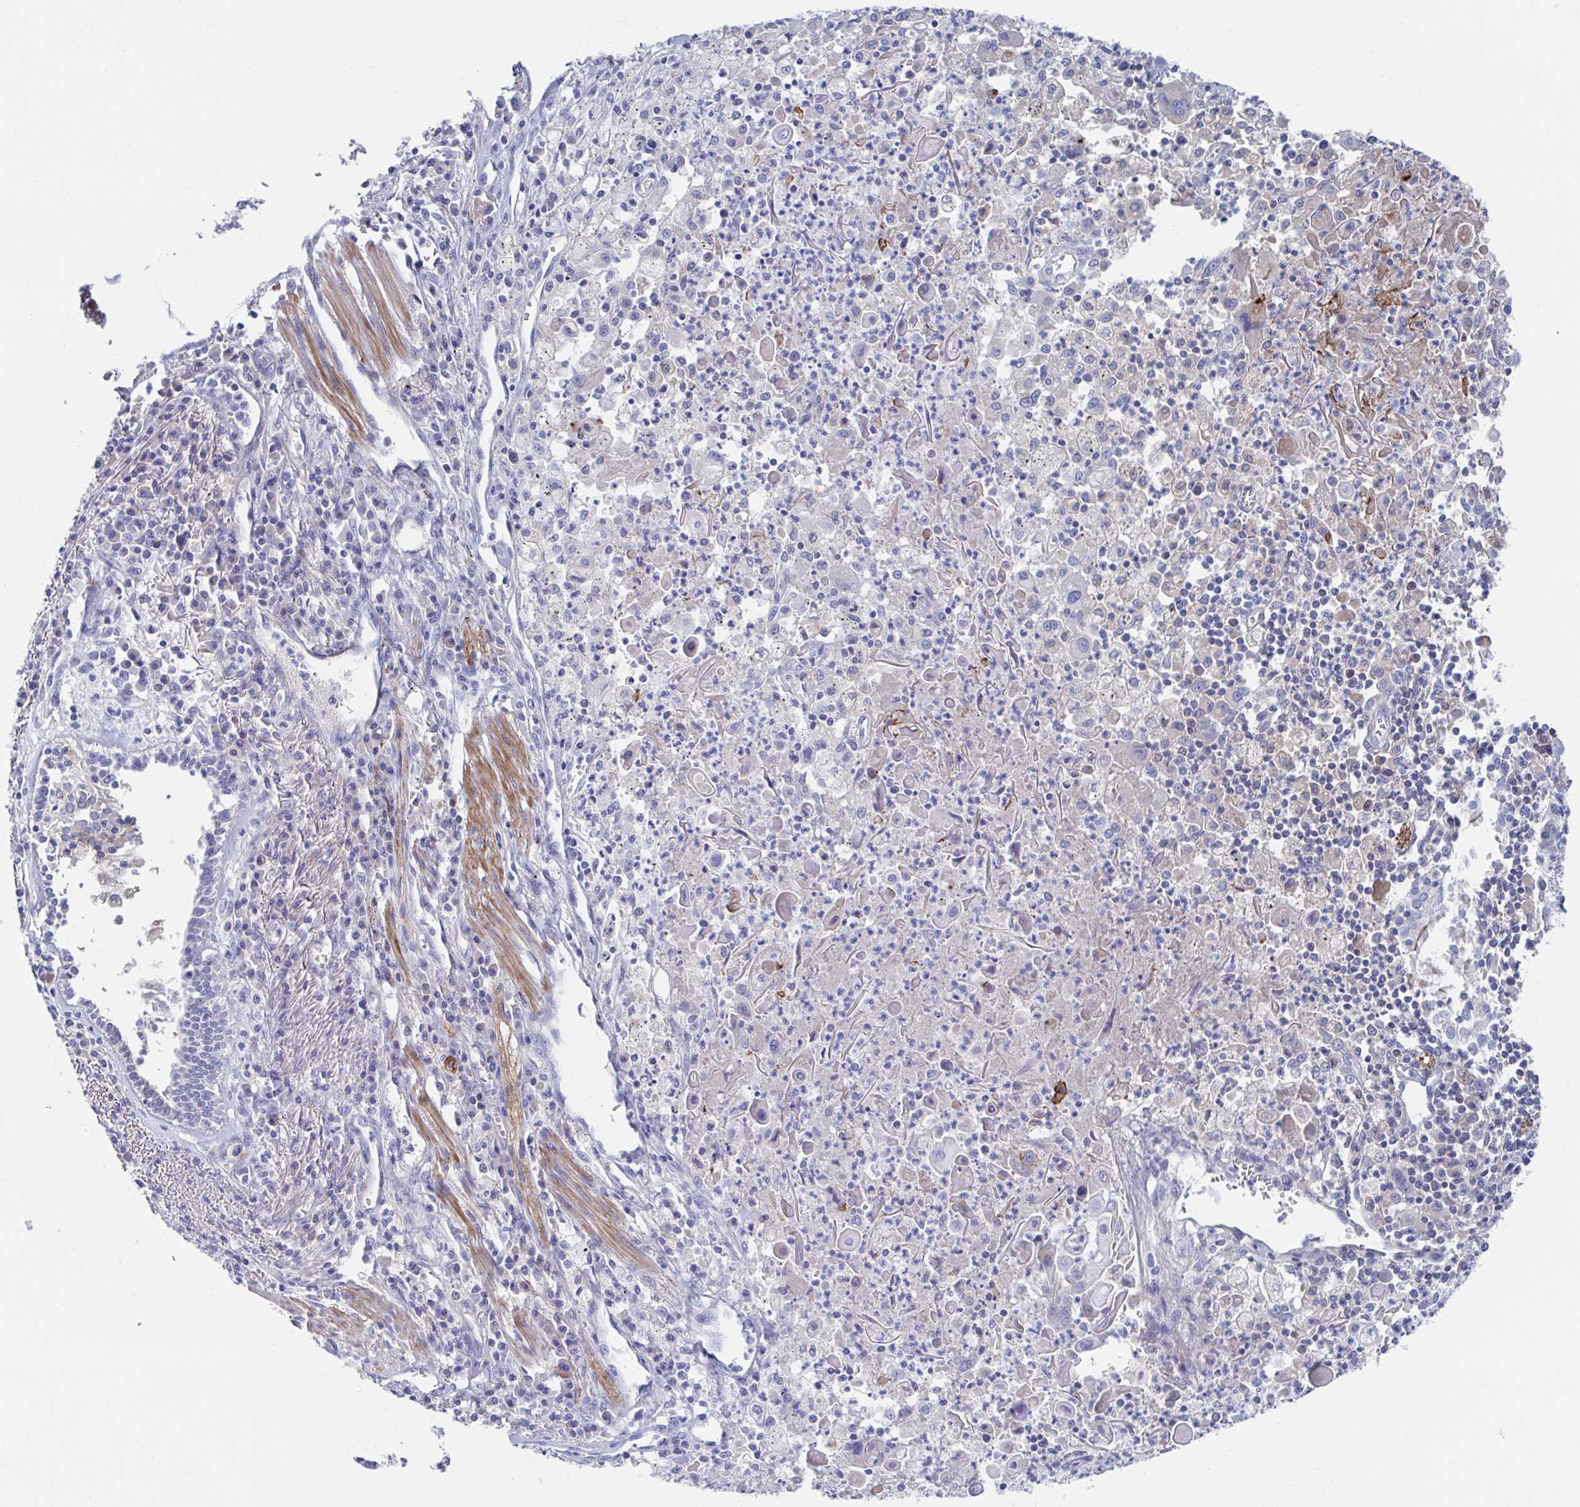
{"staining": {"intensity": "negative", "quantity": "none", "location": "none"}, "tissue": "lung cancer", "cell_type": "Tumor cells", "image_type": "cancer", "snomed": [{"axis": "morphology", "description": "Squamous cell carcinoma, NOS"}, {"axis": "morphology", "description": "Squamous cell carcinoma, metastatic, NOS"}, {"axis": "topography", "description": "Lung"}, {"axis": "topography", "description": "Pleura, NOS"}], "caption": "A high-resolution image shows IHC staining of squamous cell carcinoma (lung), which shows no significant staining in tumor cells.", "gene": "CDH2", "patient": {"sex": "male", "age": 72}}